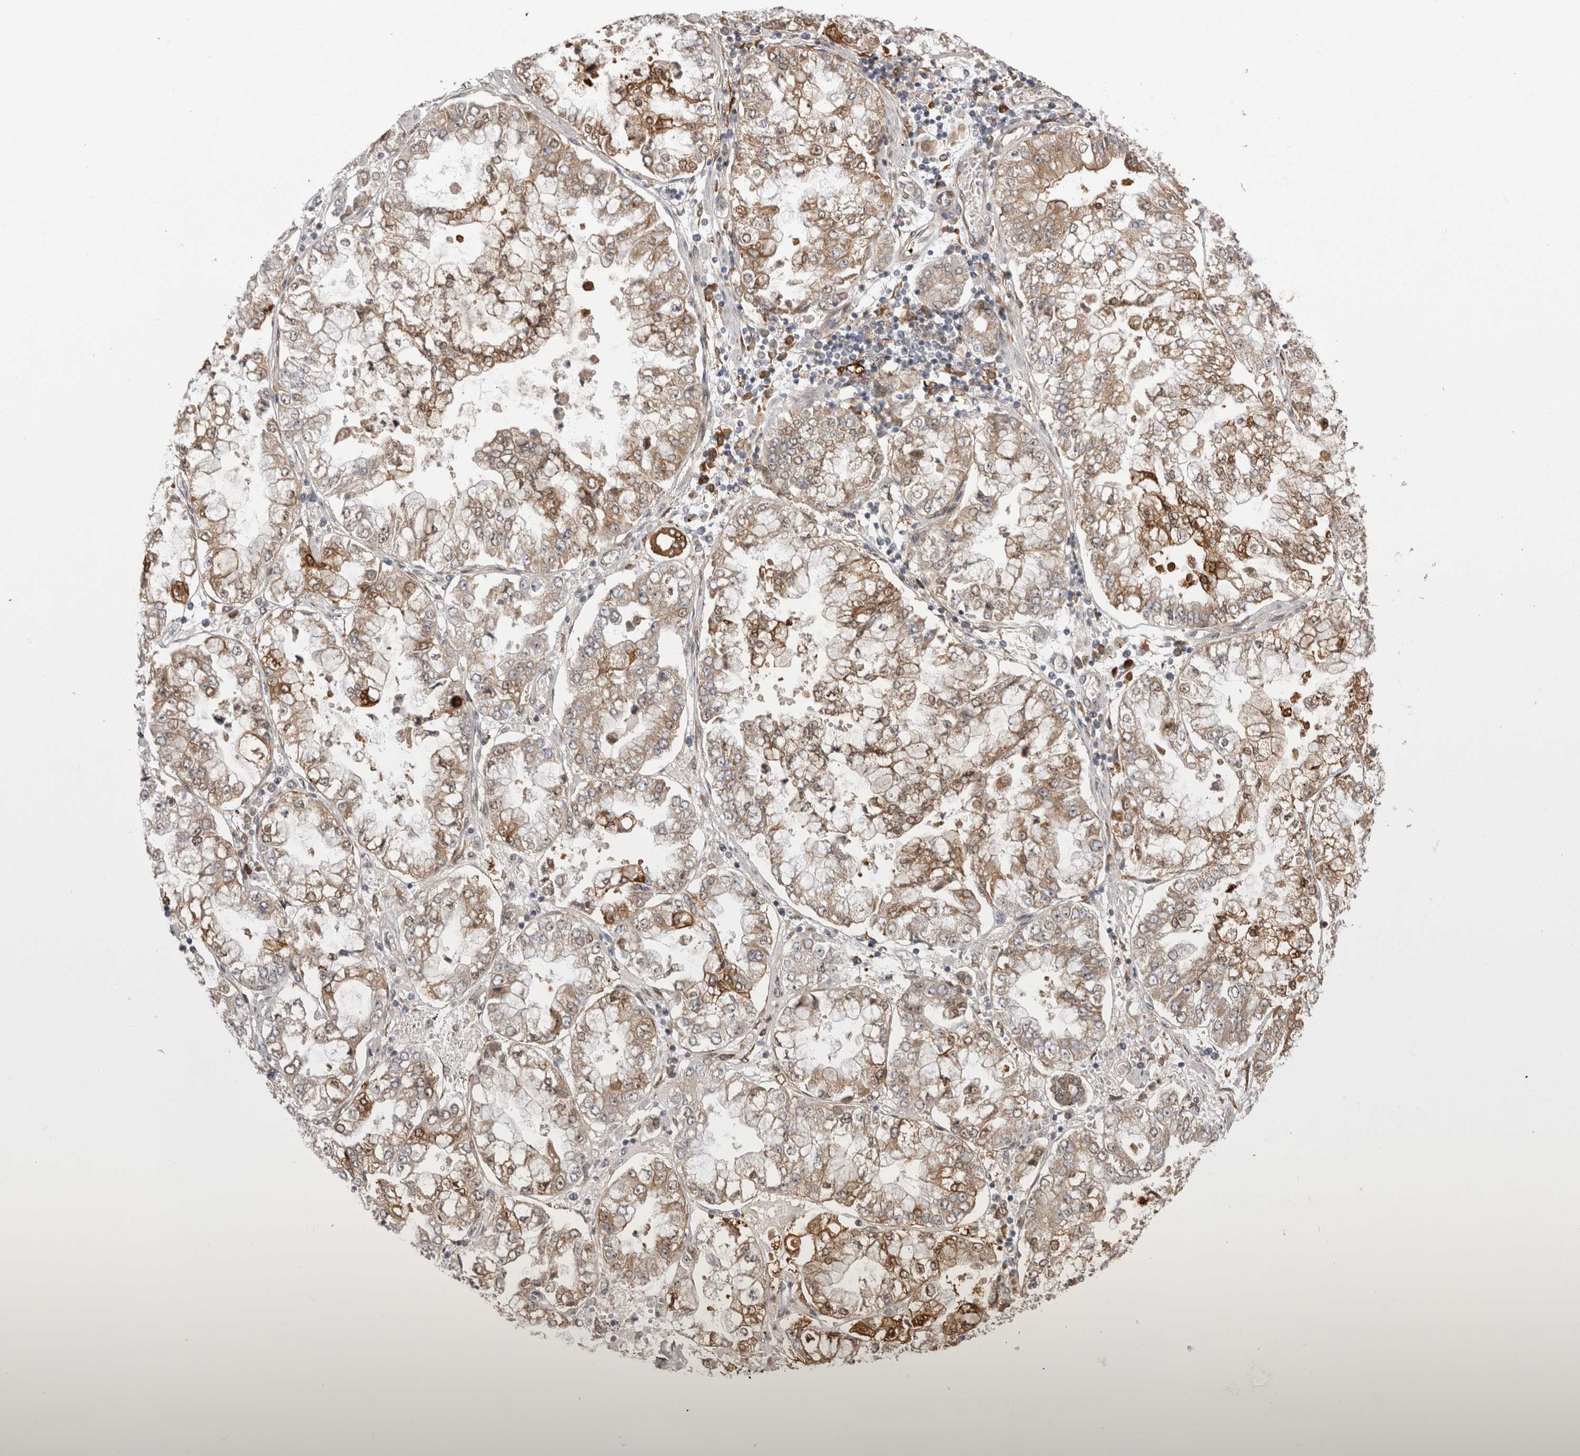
{"staining": {"intensity": "moderate", "quantity": ">75%", "location": "cytoplasmic/membranous,nuclear"}, "tissue": "stomach cancer", "cell_type": "Tumor cells", "image_type": "cancer", "snomed": [{"axis": "morphology", "description": "Adenocarcinoma, NOS"}, {"axis": "topography", "description": "Stomach"}], "caption": "This histopathology image demonstrates stomach cancer (adenocarcinoma) stained with immunohistochemistry to label a protein in brown. The cytoplasmic/membranous and nuclear of tumor cells show moderate positivity for the protein. Nuclei are counter-stained blue.", "gene": "CHIC2", "patient": {"sex": "male", "age": 76}}